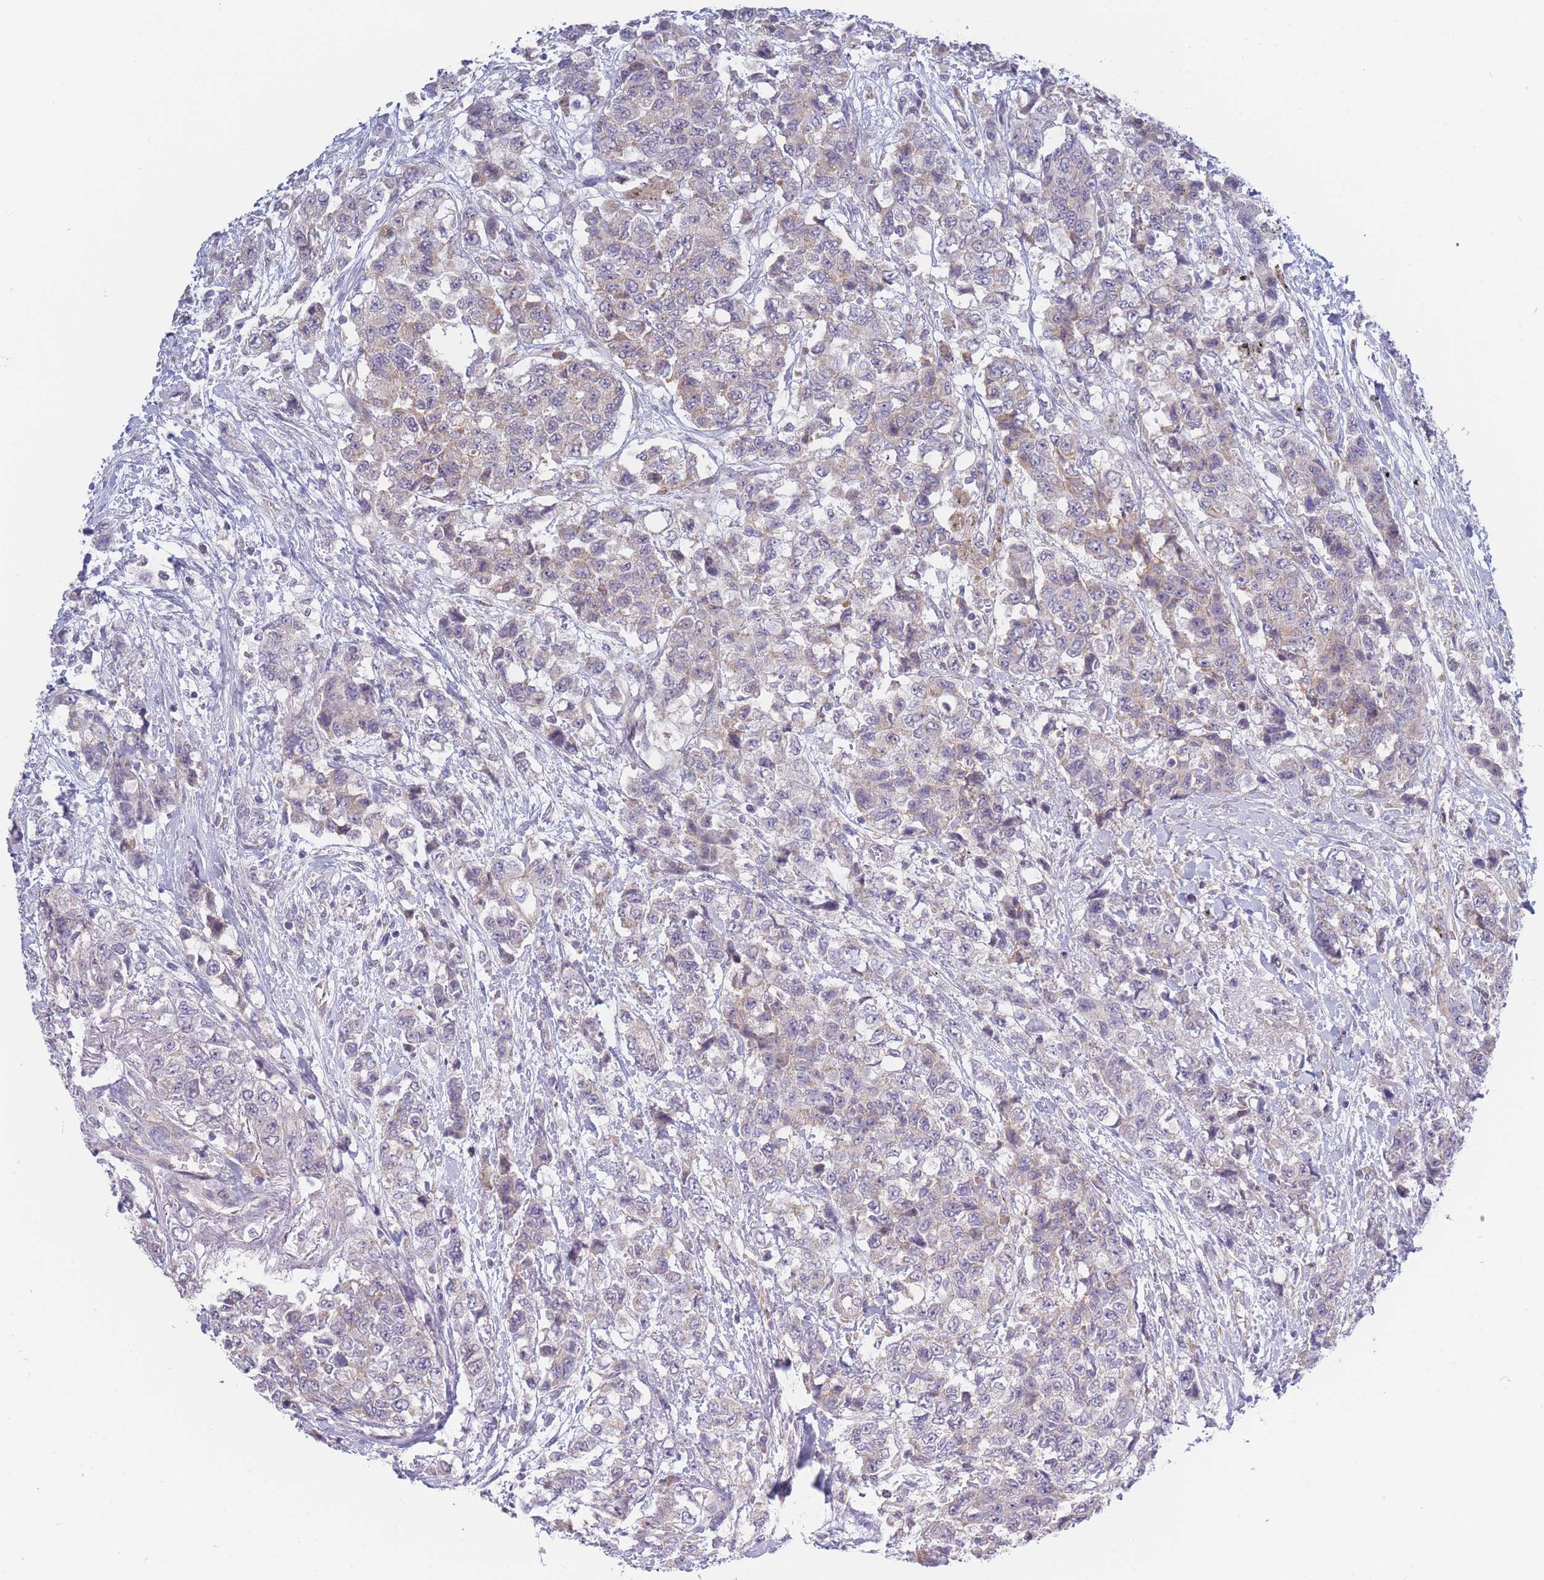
{"staining": {"intensity": "weak", "quantity": "<25%", "location": "cytoplasmic/membranous"}, "tissue": "urothelial cancer", "cell_type": "Tumor cells", "image_type": "cancer", "snomed": [{"axis": "morphology", "description": "Urothelial carcinoma, High grade"}, {"axis": "topography", "description": "Urinary bladder"}], "caption": "This micrograph is of urothelial cancer stained with immunohistochemistry (IHC) to label a protein in brown with the nuclei are counter-stained blue. There is no expression in tumor cells.", "gene": "FAM227B", "patient": {"sex": "female", "age": 78}}